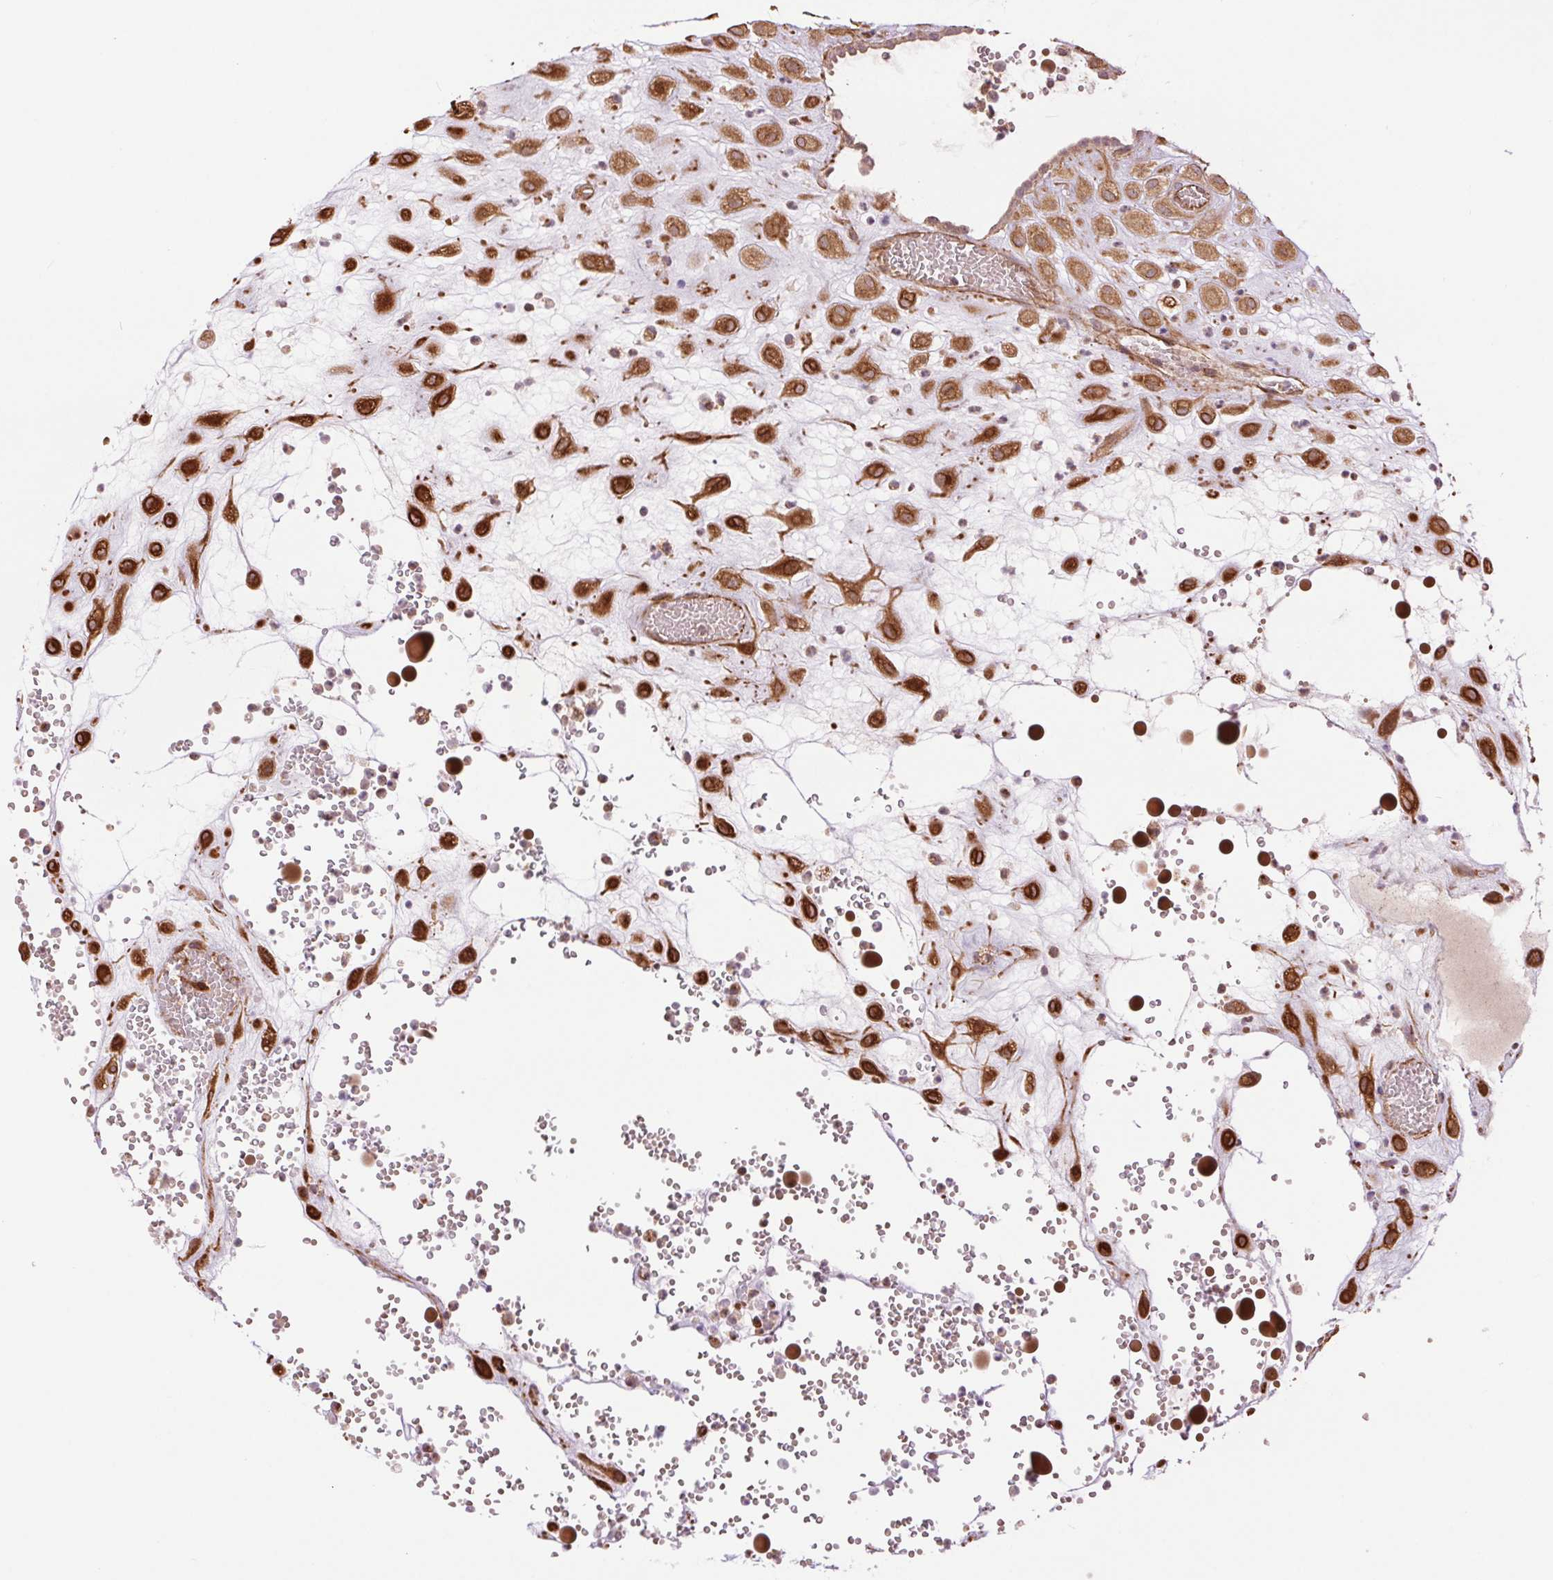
{"staining": {"intensity": "strong", "quantity": ">75%", "location": "cytoplasmic/membranous"}, "tissue": "placenta", "cell_type": "Decidual cells", "image_type": "normal", "snomed": [{"axis": "morphology", "description": "Normal tissue, NOS"}, {"axis": "topography", "description": "Placenta"}], "caption": "Placenta stained for a protein shows strong cytoplasmic/membranous positivity in decidual cells. The protein of interest is stained brown, and the nuclei are stained in blue (DAB (3,3'-diaminobenzidine) IHC with brightfield microscopy, high magnification).", "gene": "STARD7", "patient": {"sex": "female", "age": 24}}